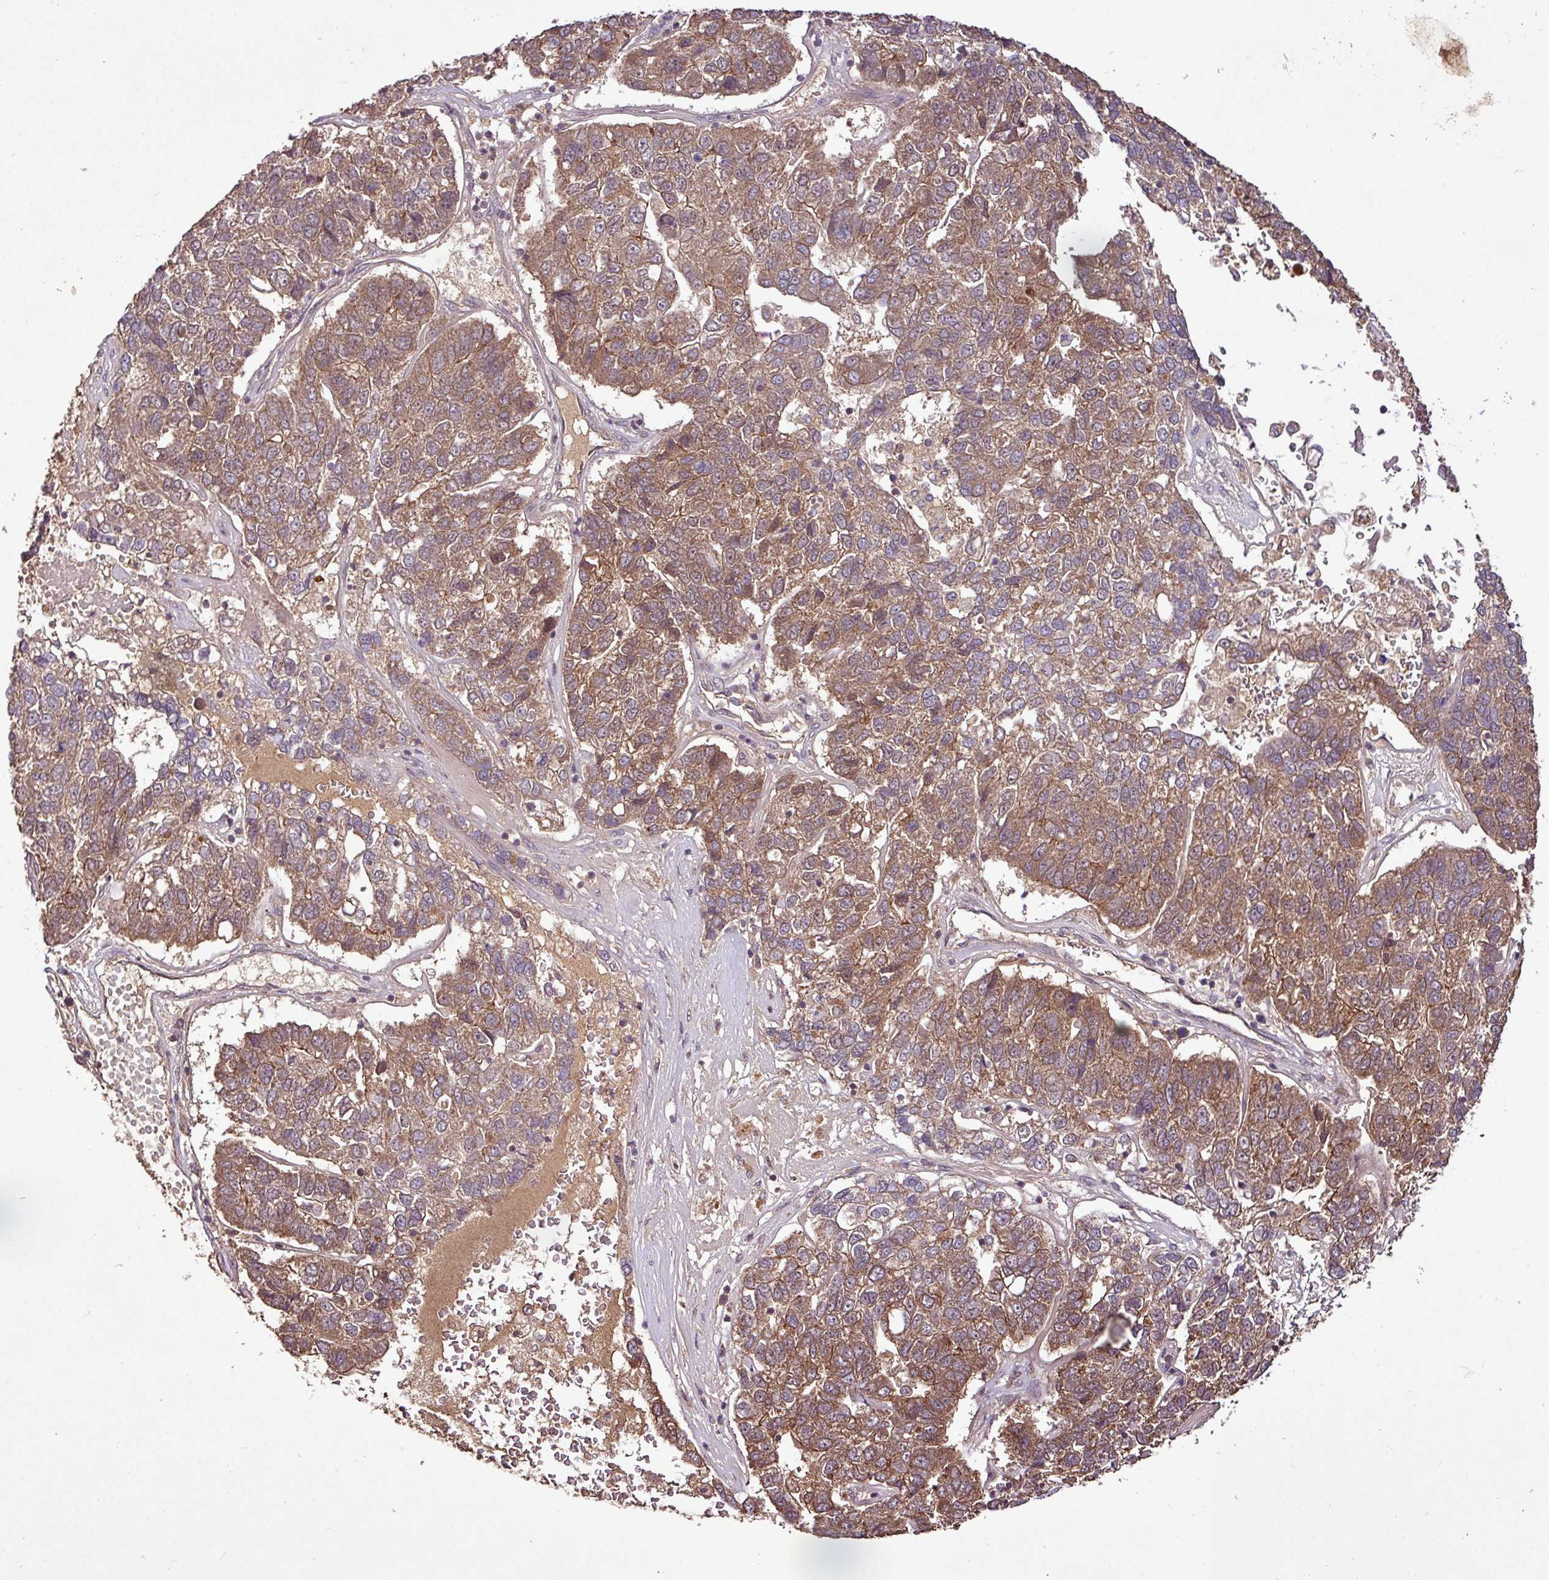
{"staining": {"intensity": "moderate", "quantity": ">75%", "location": "cytoplasmic/membranous"}, "tissue": "pancreatic cancer", "cell_type": "Tumor cells", "image_type": "cancer", "snomed": [{"axis": "morphology", "description": "Adenocarcinoma, NOS"}, {"axis": "topography", "description": "Pancreas"}], "caption": "Immunohistochemical staining of pancreatic adenocarcinoma exhibits medium levels of moderate cytoplasmic/membranous expression in about >75% of tumor cells. Immunohistochemistry (ihc) stains the protein of interest in brown and the nuclei are stained blue.", "gene": "FAIM", "patient": {"sex": "female", "age": 61}}